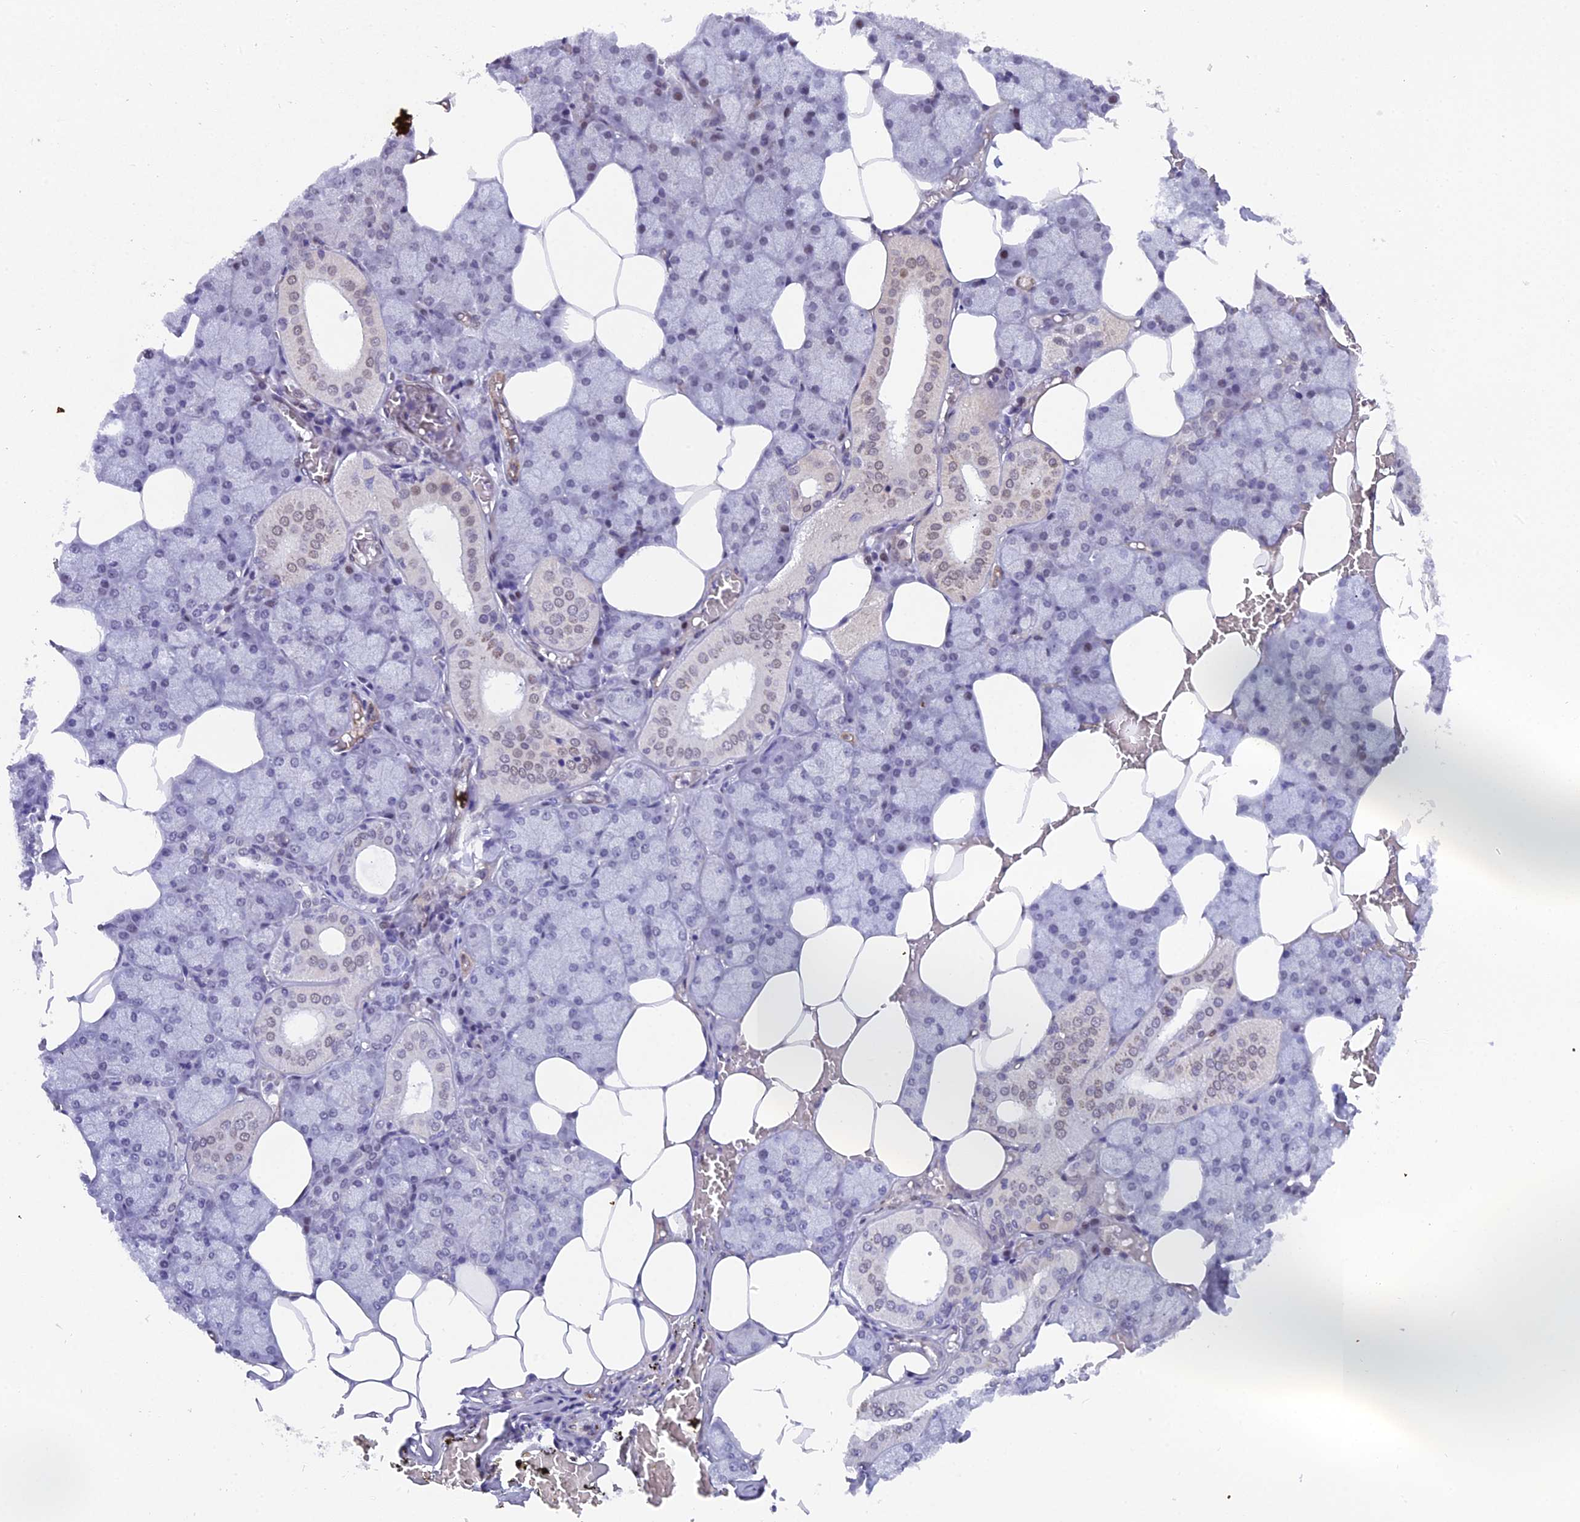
{"staining": {"intensity": "moderate", "quantity": "<25%", "location": "nuclear"}, "tissue": "salivary gland", "cell_type": "Glandular cells", "image_type": "normal", "snomed": [{"axis": "morphology", "description": "Normal tissue, NOS"}, {"axis": "topography", "description": "Salivary gland"}], "caption": "High-power microscopy captured an IHC photomicrograph of normal salivary gland, revealing moderate nuclear positivity in approximately <25% of glandular cells.", "gene": "XKR9", "patient": {"sex": "male", "age": 62}}